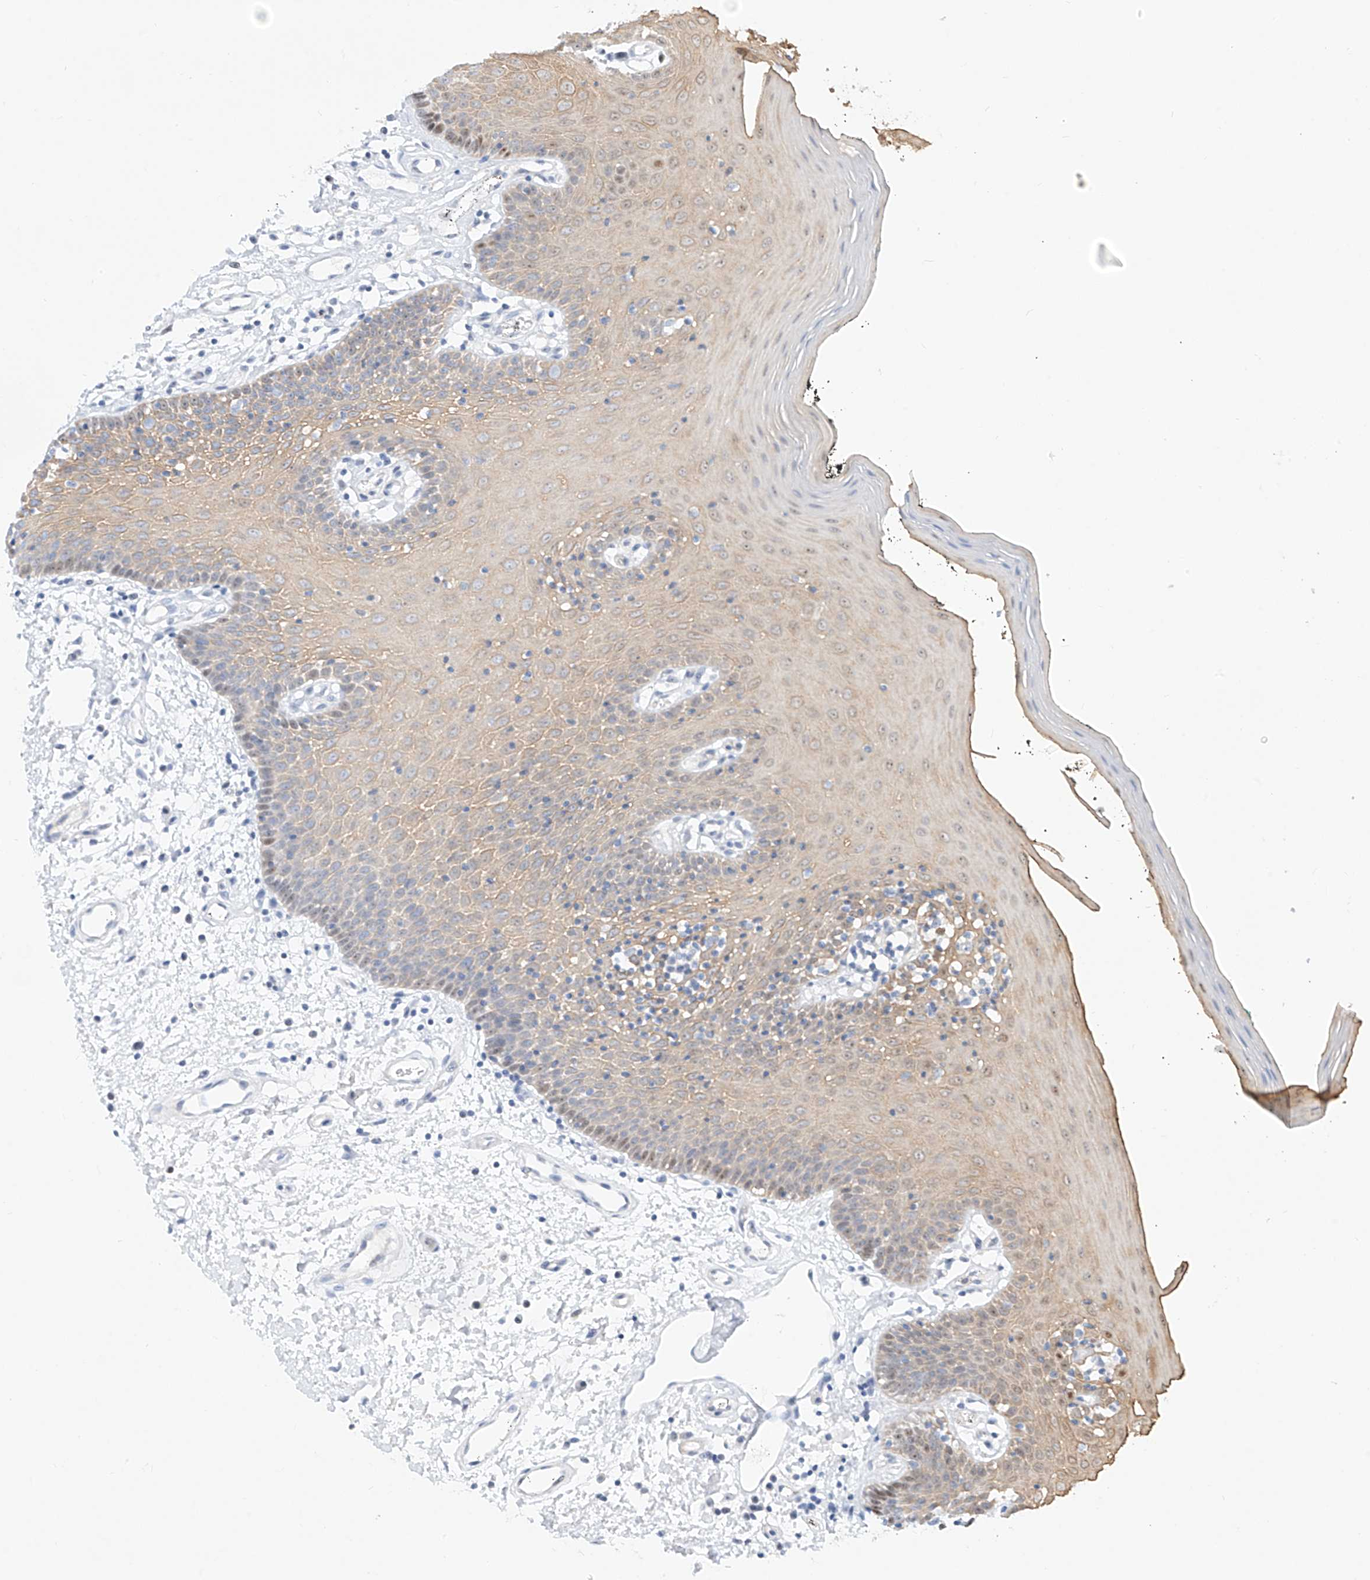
{"staining": {"intensity": "moderate", "quantity": "<25%", "location": "cytoplasmic/membranous,nuclear"}, "tissue": "oral mucosa", "cell_type": "Squamous epithelial cells", "image_type": "normal", "snomed": [{"axis": "morphology", "description": "Normal tissue, NOS"}, {"axis": "topography", "description": "Oral tissue"}], "caption": "A low amount of moderate cytoplasmic/membranous,nuclear staining is appreciated in about <25% of squamous epithelial cells in normal oral mucosa. The staining was performed using DAB, with brown indicating positive protein expression. Nuclei are stained blue with hematoxylin.", "gene": "SNU13", "patient": {"sex": "male", "age": 74}}